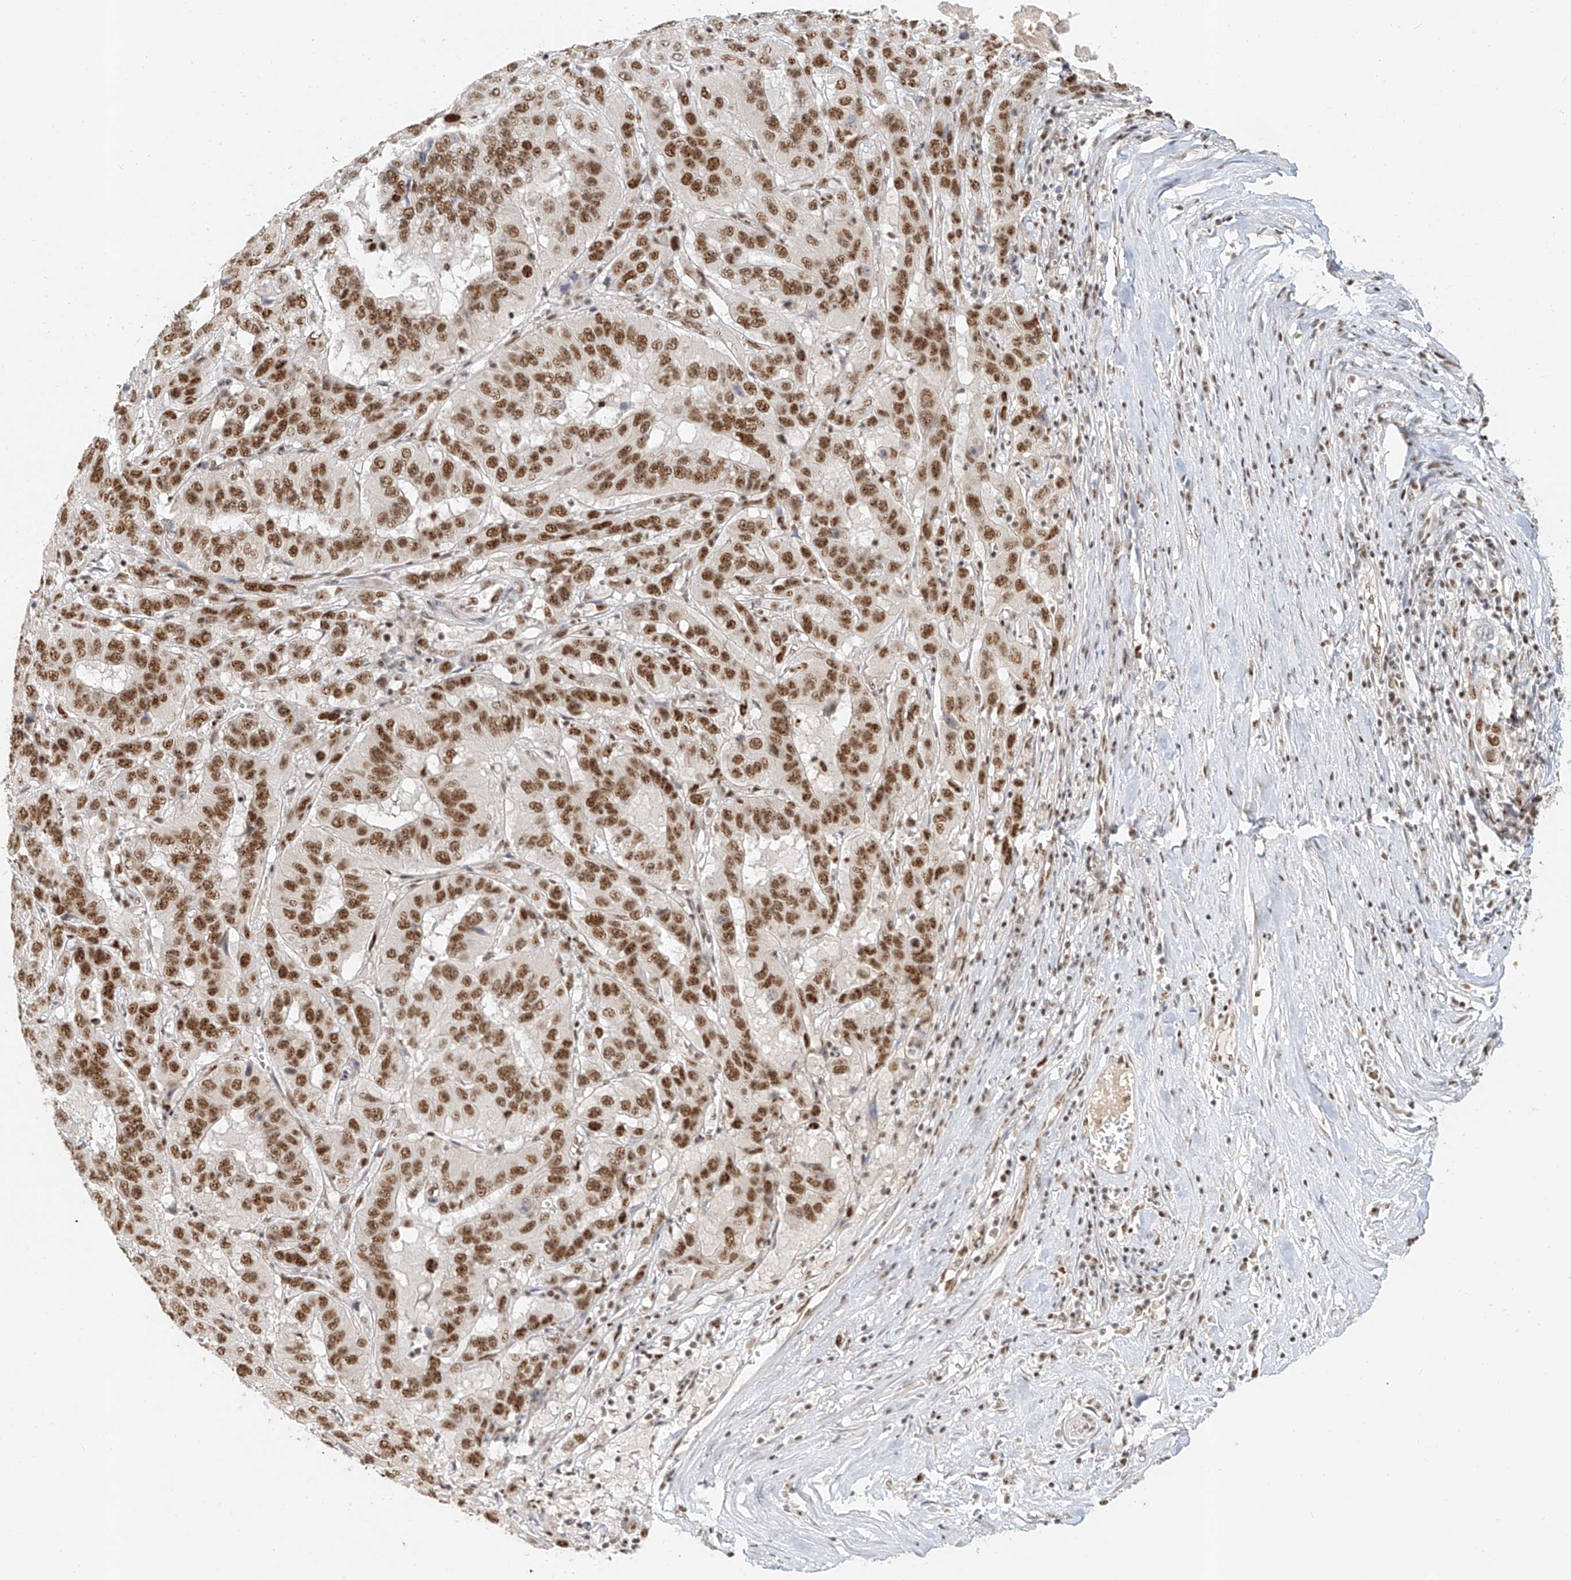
{"staining": {"intensity": "strong", "quantity": ">75%", "location": "nuclear"}, "tissue": "pancreatic cancer", "cell_type": "Tumor cells", "image_type": "cancer", "snomed": [{"axis": "morphology", "description": "Adenocarcinoma, NOS"}, {"axis": "topography", "description": "Pancreas"}], "caption": "Immunohistochemistry image of neoplastic tissue: pancreatic cancer (adenocarcinoma) stained using immunohistochemistry (IHC) demonstrates high levels of strong protein expression localized specifically in the nuclear of tumor cells, appearing as a nuclear brown color.", "gene": "CXorf58", "patient": {"sex": "male", "age": 63}}